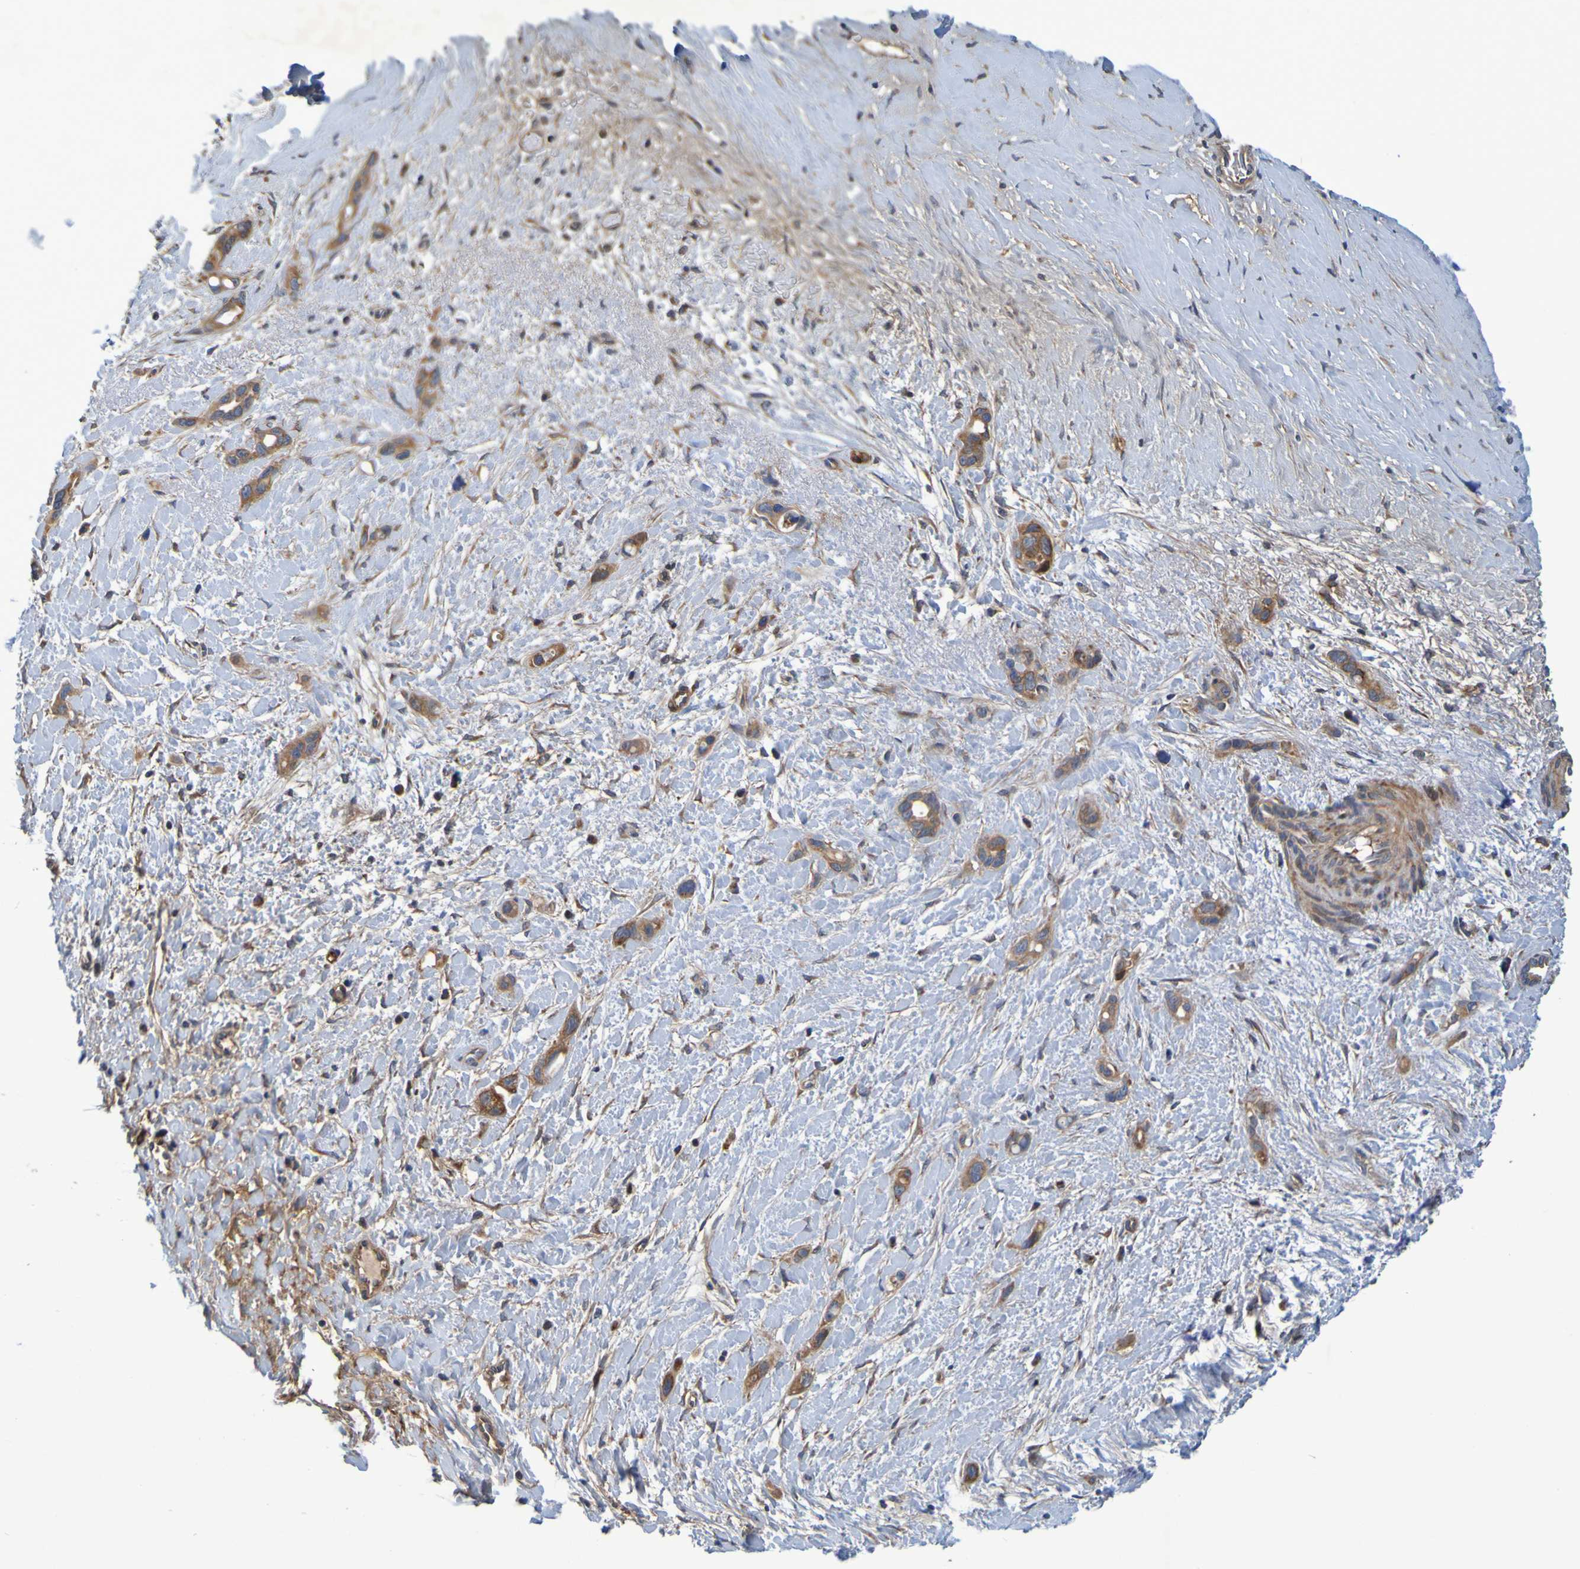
{"staining": {"intensity": "strong", "quantity": ">75%", "location": "cytoplasmic/membranous"}, "tissue": "liver cancer", "cell_type": "Tumor cells", "image_type": "cancer", "snomed": [{"axis": "morphology", "description": "Cholangiocarcinoma"}, {"axis": "topography", "description": "Liver"}], "caption": "Human liver cancer stained with a protein marker displays strong staining in tumor cells.", "gene": "CCDC51", "patient": {"sex": "female", "age": 65}}